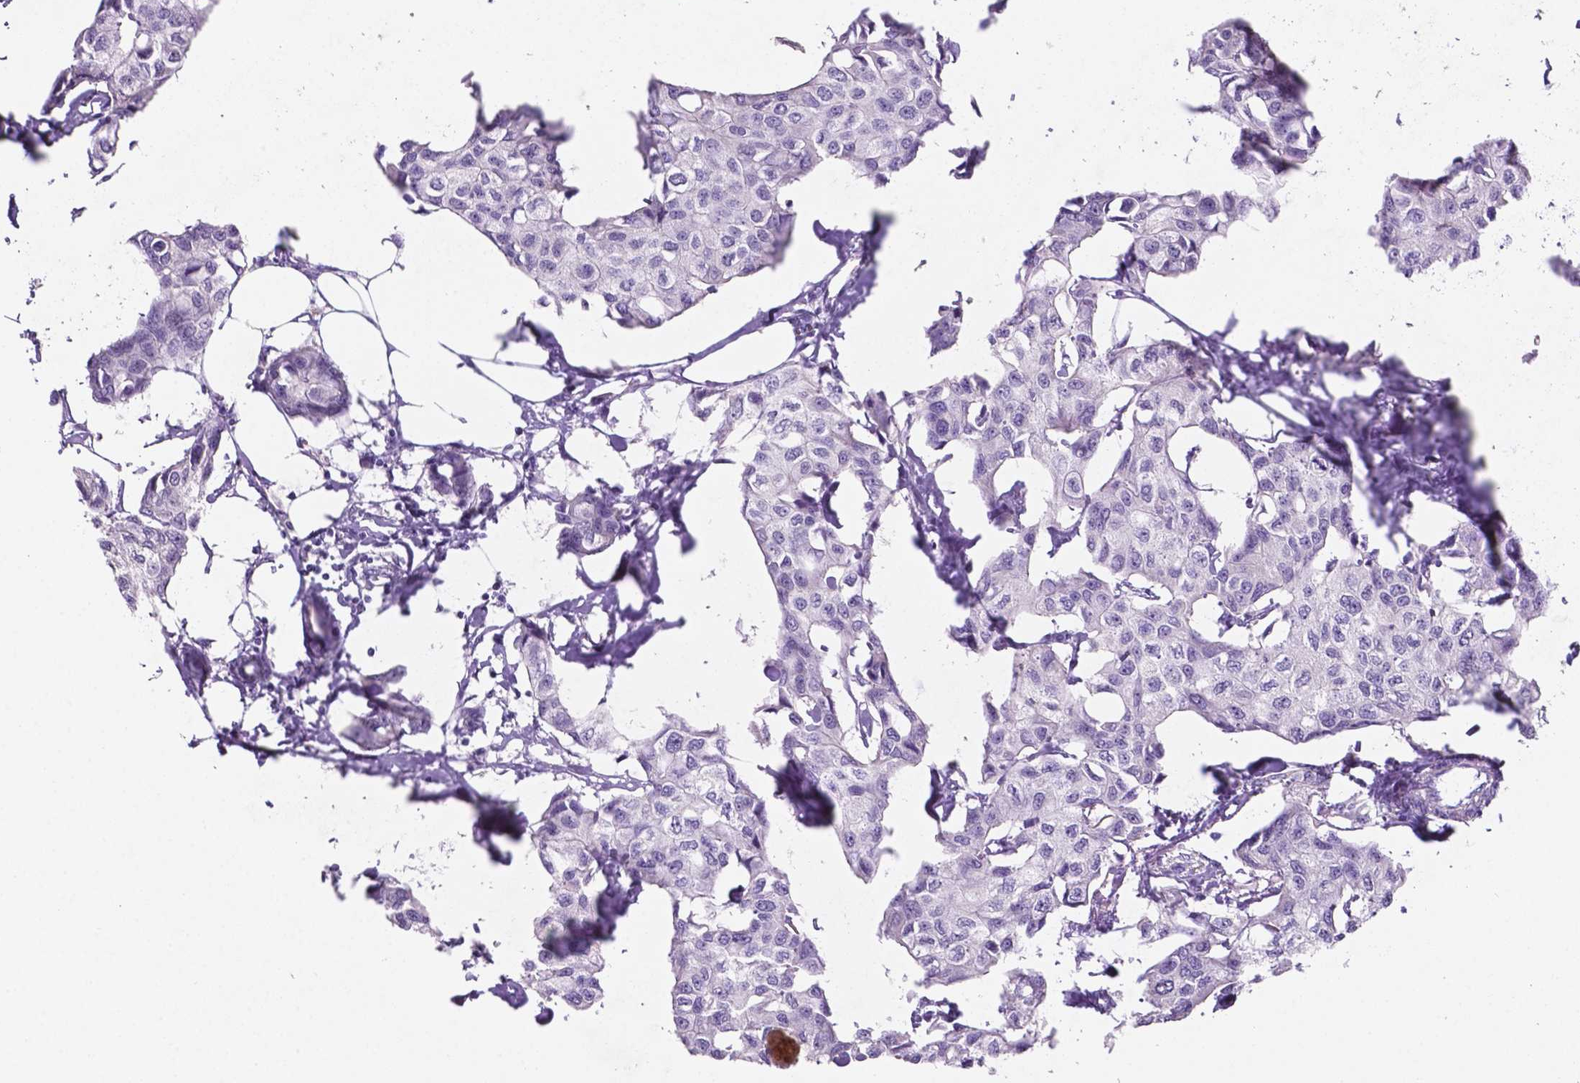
{"staining": {"intensity": "negative", "quantity": "none", "location": "none"}, "tissue": "breast cancer", "cell_type": "Tumor cells", "image_type": "cancer", "snomed": [{"axis": "morphology", "description": "Duct carcinoma"}, {"axis": "topography", "description": "Breast"}], "caption": "Invasive ductal carcinoma (breast) was stained to show a protein in brown. There is no significant positivity in tumor cells.", "gene": "EBLN2", "patient": {"sex": "female", "age": 80}}